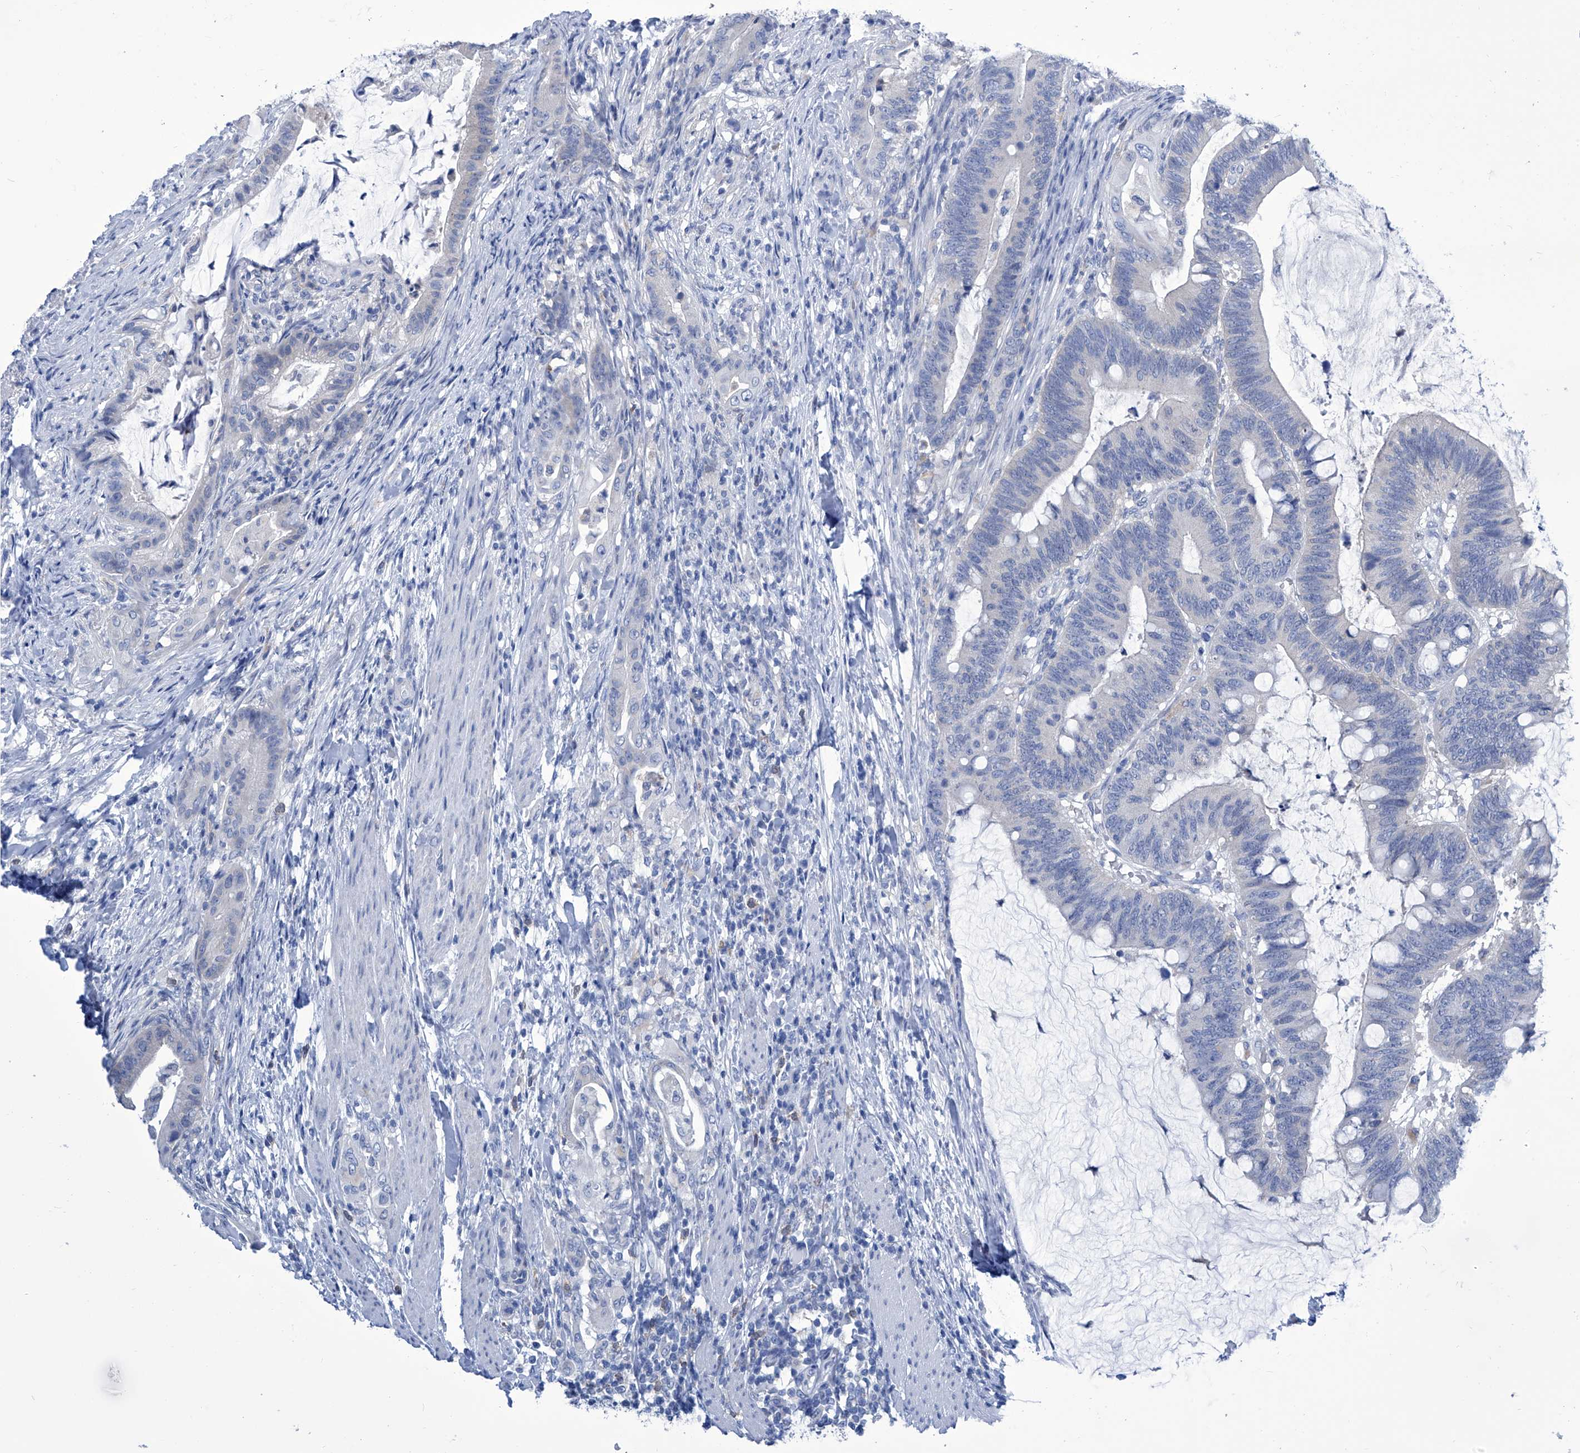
{"staining": {"intensity": "negative", "quantity": "none", "location": "none"}, "tissue": "colorectal cancer", "cell_type": "Tumor cells", "image_type": "cancer", "snomed": [{"axis": "morphology", "description": "Adenocarcinoma, NOS"}, {"axis": "topography", "description": "Colon"}], "caption": "The photomicrograph reveals no significant positivity in tumor cells of colorectal cancer (adenocarcinoma).", "gene": "IMPA2", "patient": {"sex": "female", "age": 66}}